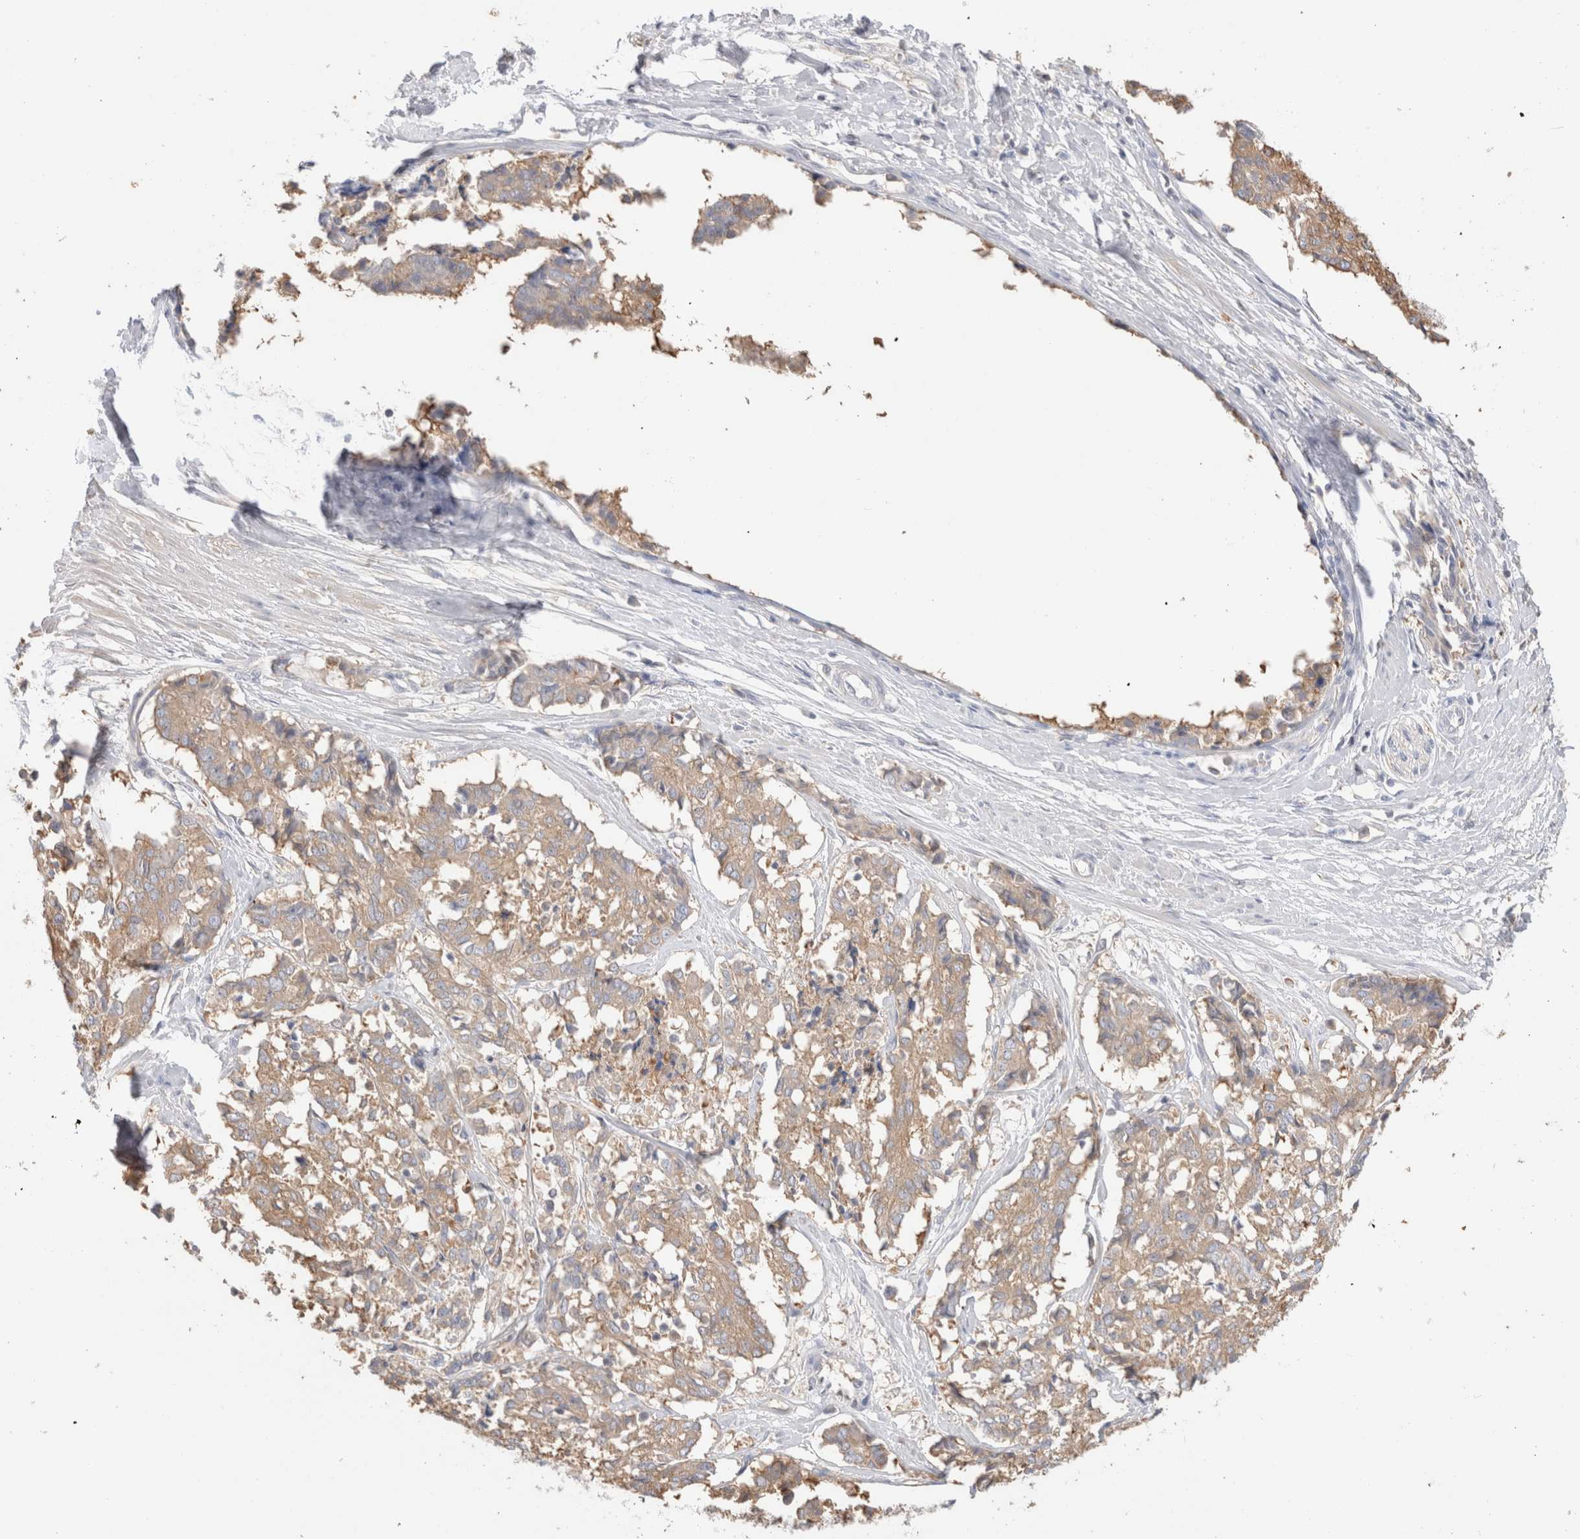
{"staining": {"intensity": "weak", "quantity": ">75%", "location": "cytoplasmic/membranous"}, "tissue": "cervical cancer", "cell_type": "Tumor cells", "image_type": "cancer", "snomed": [{"axis": "morphology", "description": "Squamous cell carcinoma, NOS"}, {"axis": "topography", "description": "Cervix"}], "caption": "Human squamous cell carcinoma (cervical) stained with a protein marker demonstrates weak staining in tumor cells.", "gene": "CAPN2", "patient": {"sex": "female", "age": 35}}